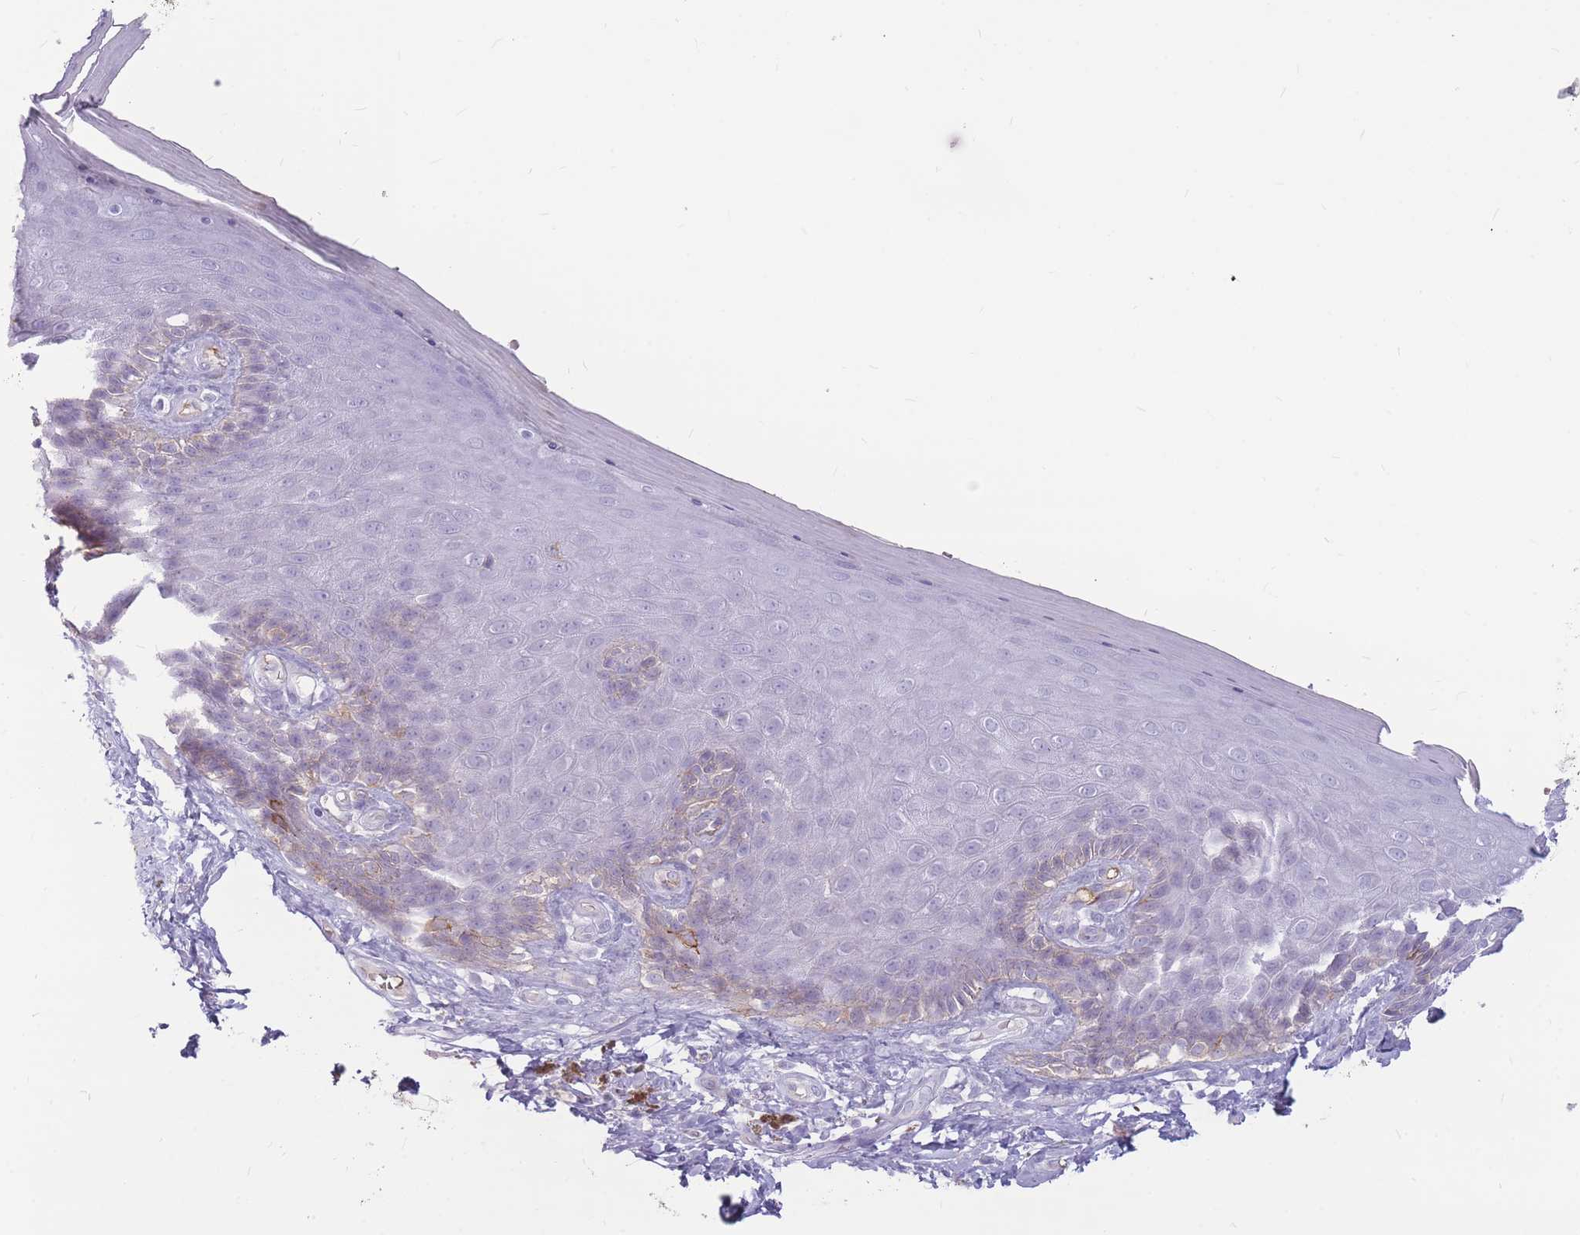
{"staining": {"intensity": "weak", "quantity": "<25%", "location": "cytoplasmic/membranous"}, "tissue": "skin", "cell_type": "Epidermal cells", "image_type": "normal", "snomed": [{"axis": "morphology", "description": "Normal tissue, NOS"}, {"axis": "topography", "description": "Anal"}, {"axis": "topography", "description": "Peripheral nerve tissue"}], "caption": "Immunohistochemical staining of benign human skin exhibits no significant positivity in epidermal cells. (Stains: DAB immunohistochemistry (IHC) with hematoxylin counter stain, Microscopy: brightfield microscopy at high magnification).", "gene": "GNA11", "patient": {"sex": "male", "age": 53}}